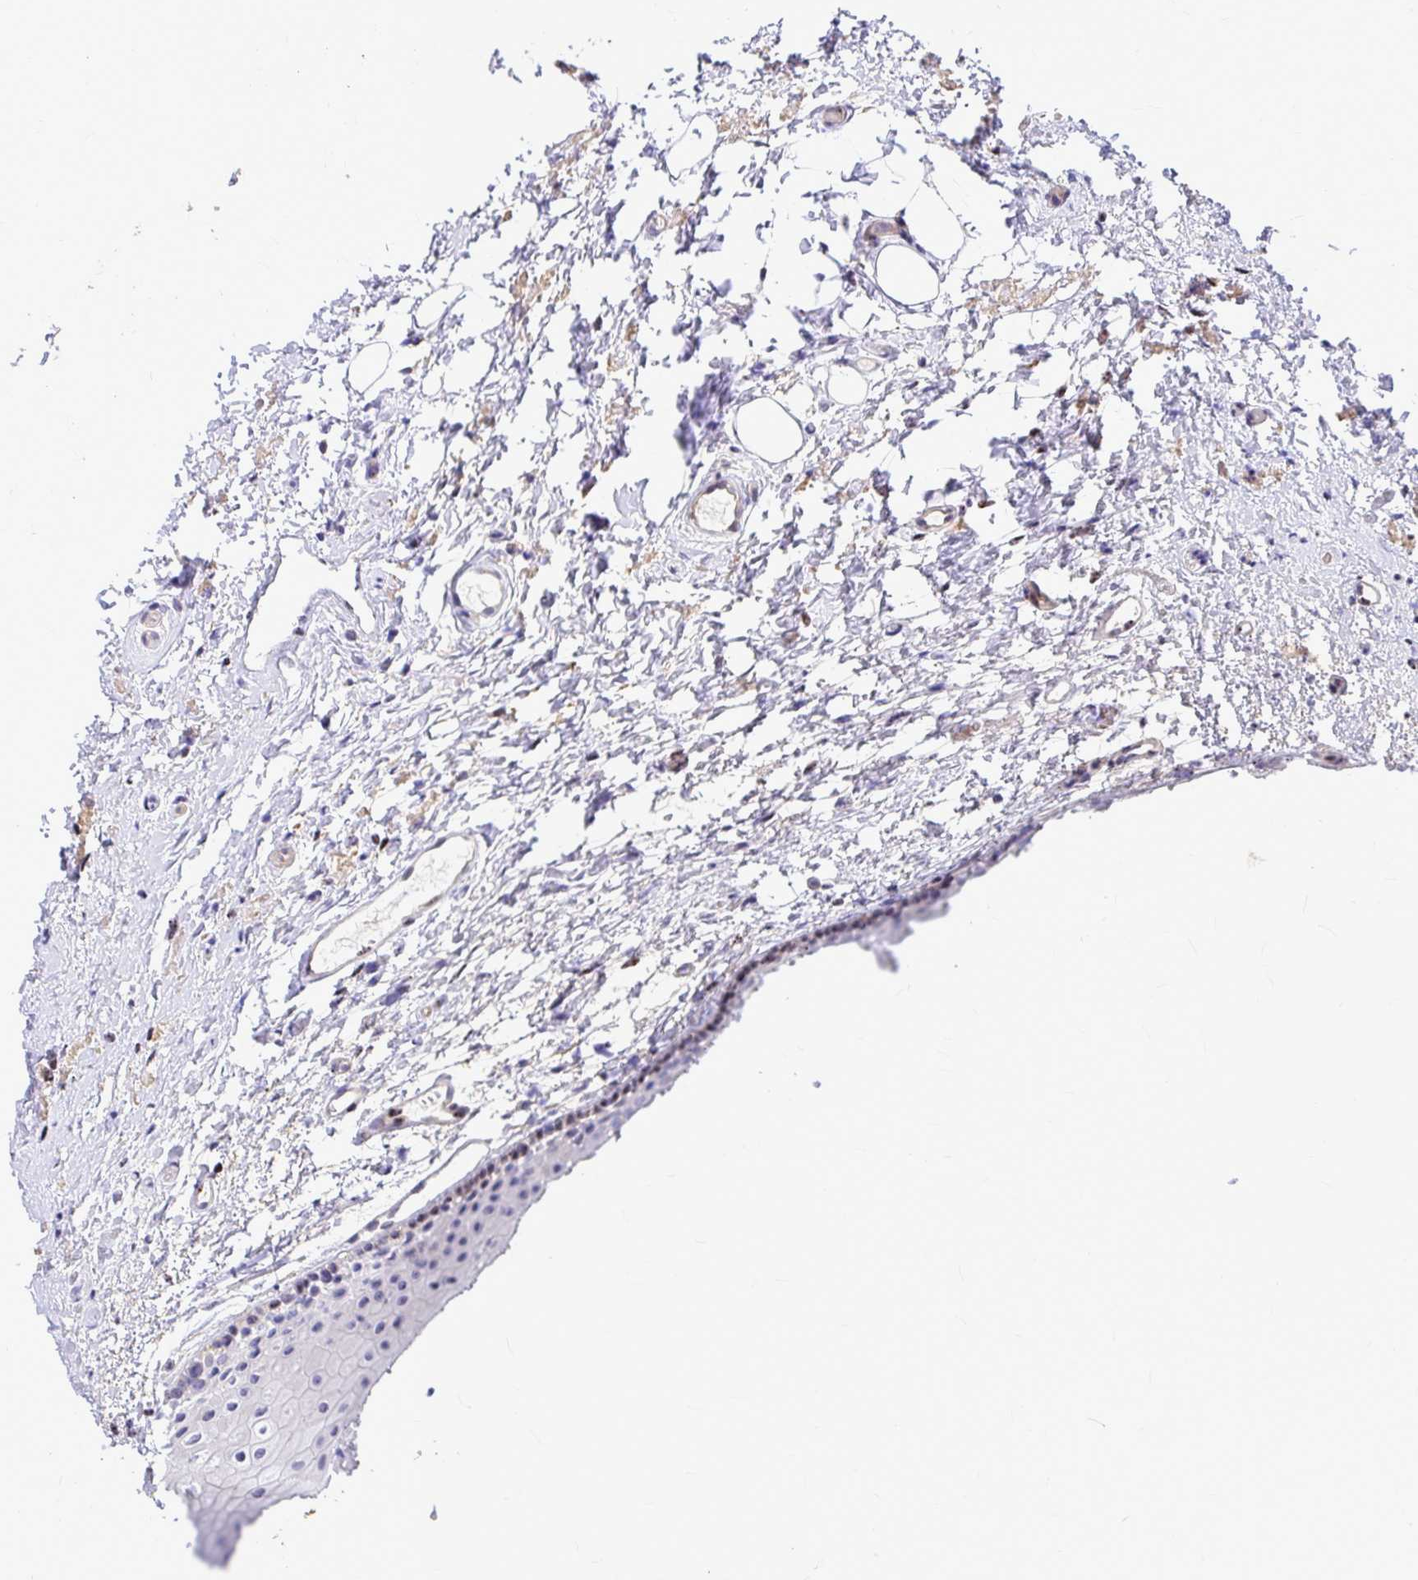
{"staining": {"intensity": "negative", "quantity": "none", "location": "none"}, "tissue": "oral mucosa", "cell_type": "Squamous epithelial cells", "image_type": "normal", "snomed": [{"axis": "morphology", "description": "Normal tissue, NOS"}, {"axis": "topography", "description": "Oral tissue"}], "caption": "Immunohistochemistry of normal oral mucosa reveals no positivity in squamous epithelial cells. (Stains: DAB immunohistochemistry (IHC) with hematoxylin counter stain, Microscopy: brightfield microscopy at high magnification).", "gene": "GABBR2", "patient": {"sex": "female", "age": 82}}